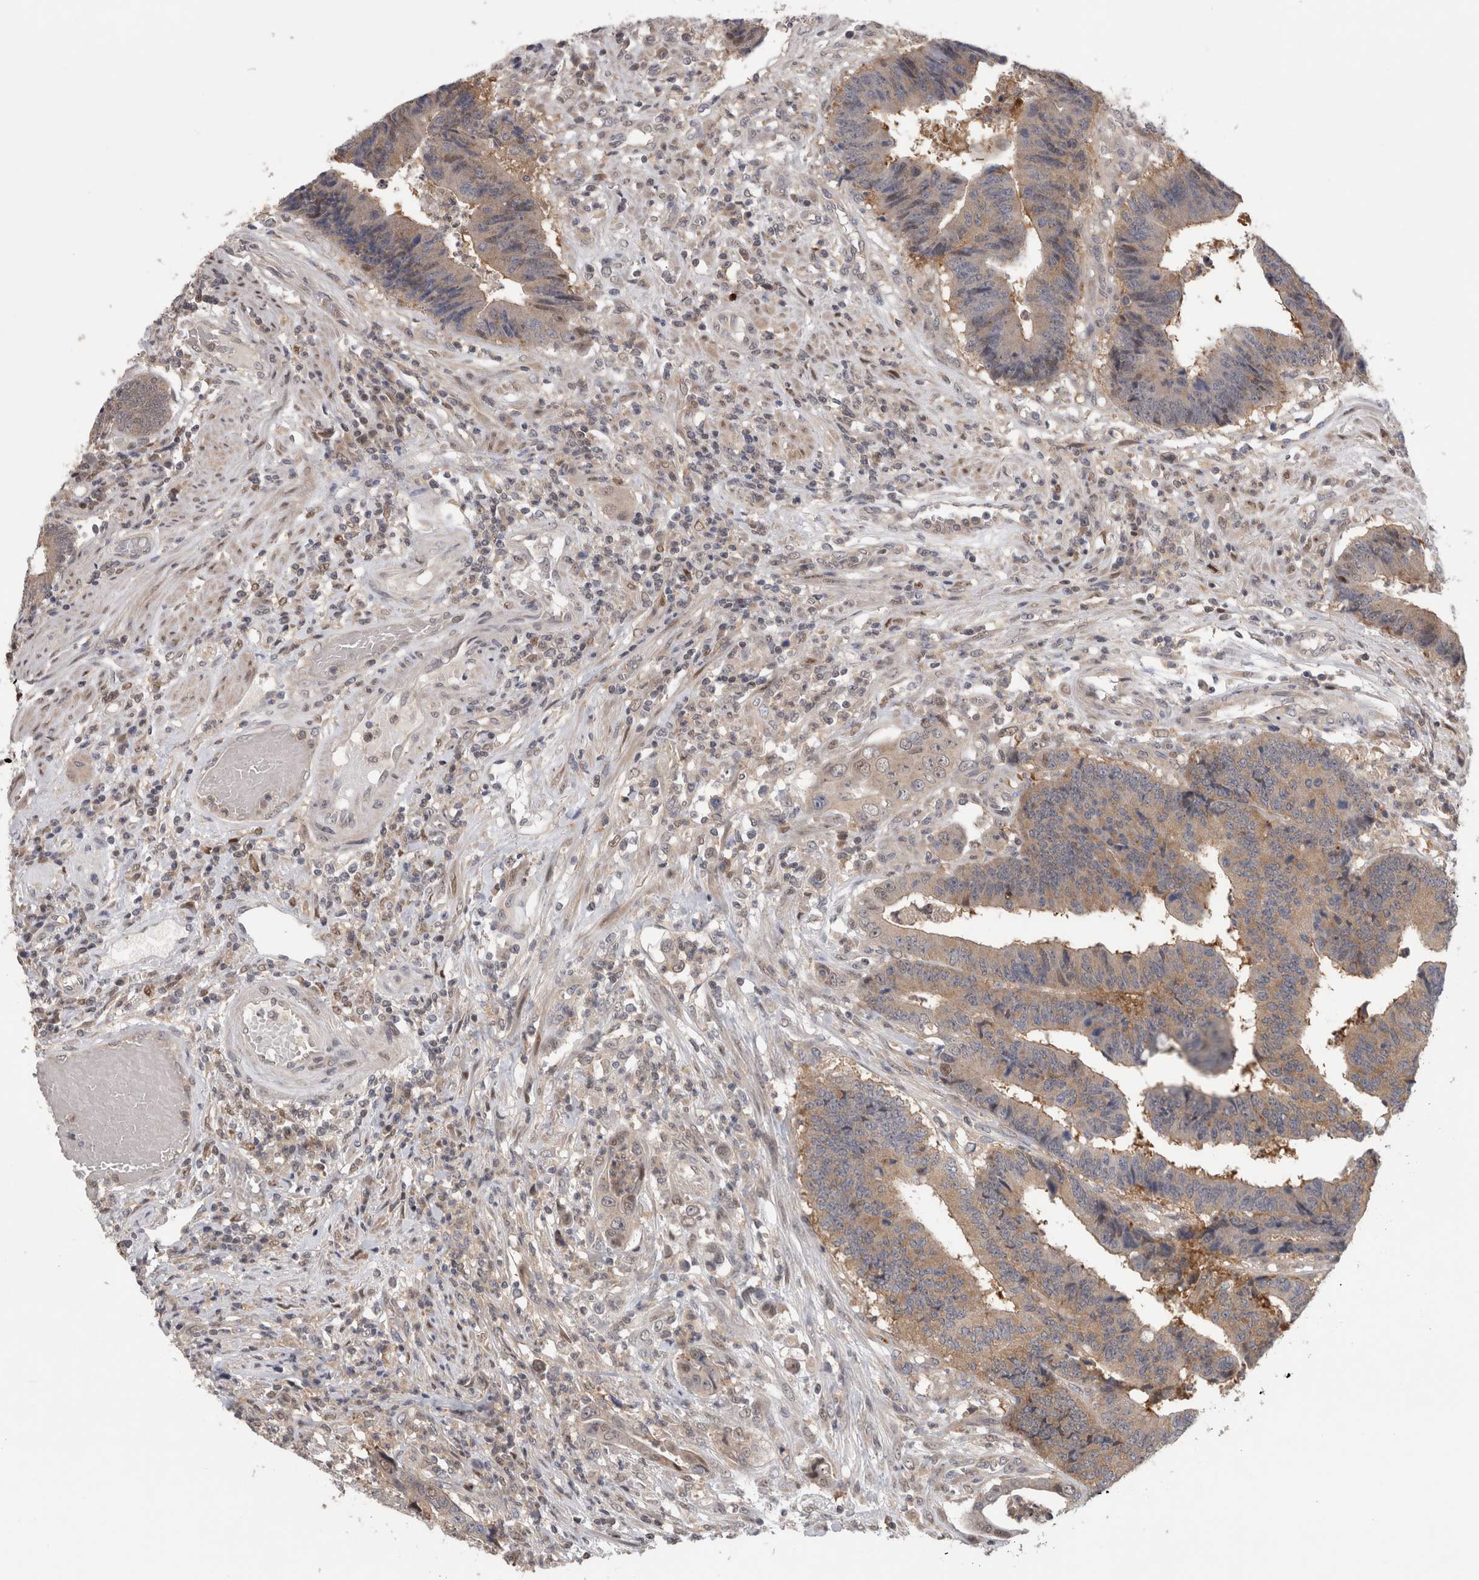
{"staining": {"intensity": "weak", "quantity": "25%-75%", "location": "cytoplasmic/membranous"}, "tissue": "colorectal cancer", "cell_type": "Tumor cells", "image_type": "cancer", "snomed": [{"axis": "morphology", "description": "Adenocarcinoma, NOS"}, {"axis": "topography", "description": "Rectum"}], "caption": "Tumor cells reveal weak cytoplasmic/membranous positivity in approximately 25%-75% of cells in adenocarcinoma (colorectal).", "gene": "PIGP", "patient": {"sex": "male", "age": 84}}